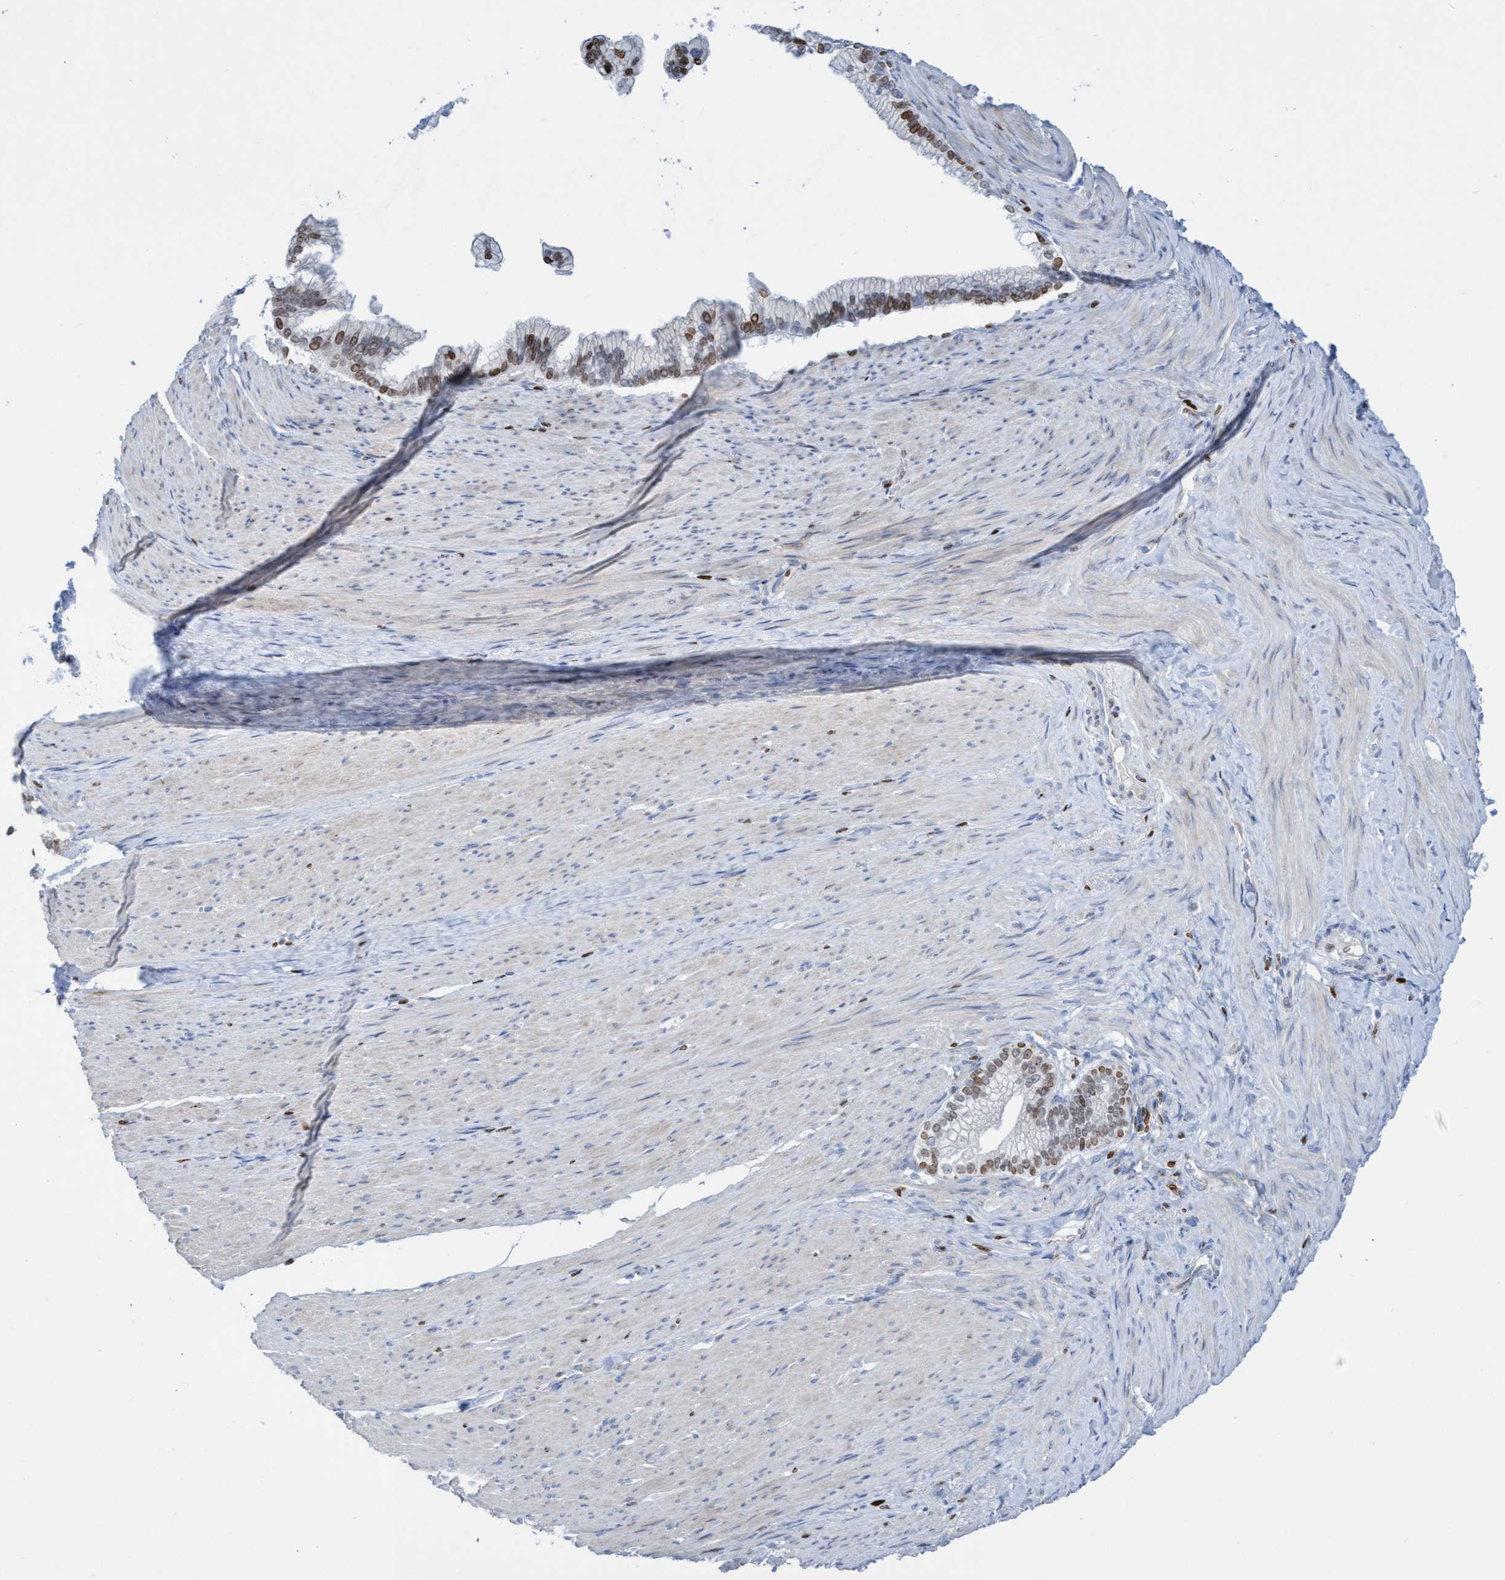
{"staining": {"intensity": "moderate", "quantity": "25%-75%", "location": "nuclear"}, "tissue": "pancreatic cancer", "cell_type": "Tumor cells", "image_type": "cancer", "snomed": [{"axis": "morphology", "description": "Adenocarcinoma, NOS"}, {"axis": "topography", "description": "Pancreas"}], "caption": "Protein expression analysis of pancreatic adenocarcinoma demonstrates moderate nuclear staining in approximately 25%-75% of tumor cells.", "gene": "CBX2", "patient": {"sex": "male", "age": 69}}